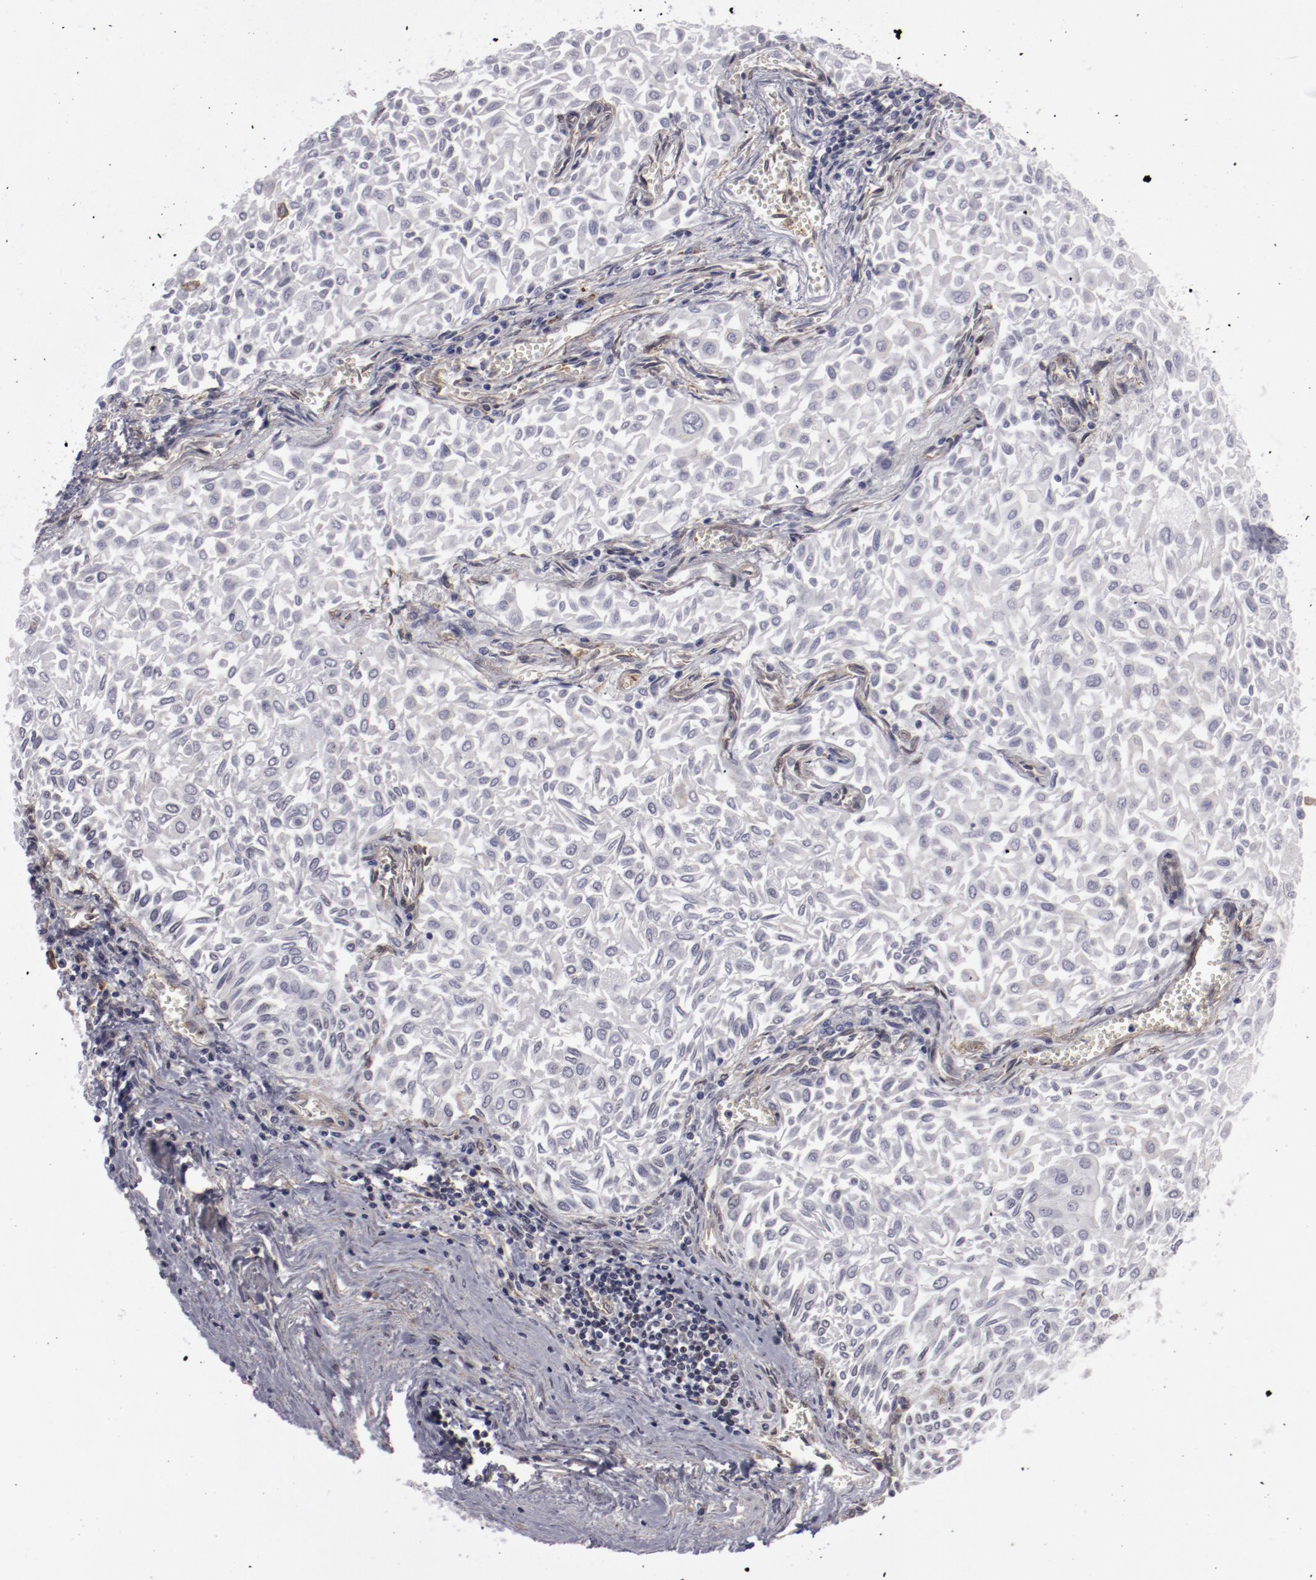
{"staining": {"intensity": "negative", "quantity": "none", "location": "none"}, "tissue": "urothelial cancer", "cell_type": "Tumor cells", "image_type": "cancer", "snomed": [{"axis": "morphology", "description": "Urothelial carcinoma, Low grade"}, {"axis": "topography", "description": "Urinary bladder"}], "caption": "High power microscopy histopathology image of an IHC micrograph of urothelial cancer, revealing no significant staining in tumor cells. (Brightfield microscopy of DAB immunohistochemistry (IHC) at high magnification).", "gene": "LEF1", "patient": {"sex": "male", "age": 64}}